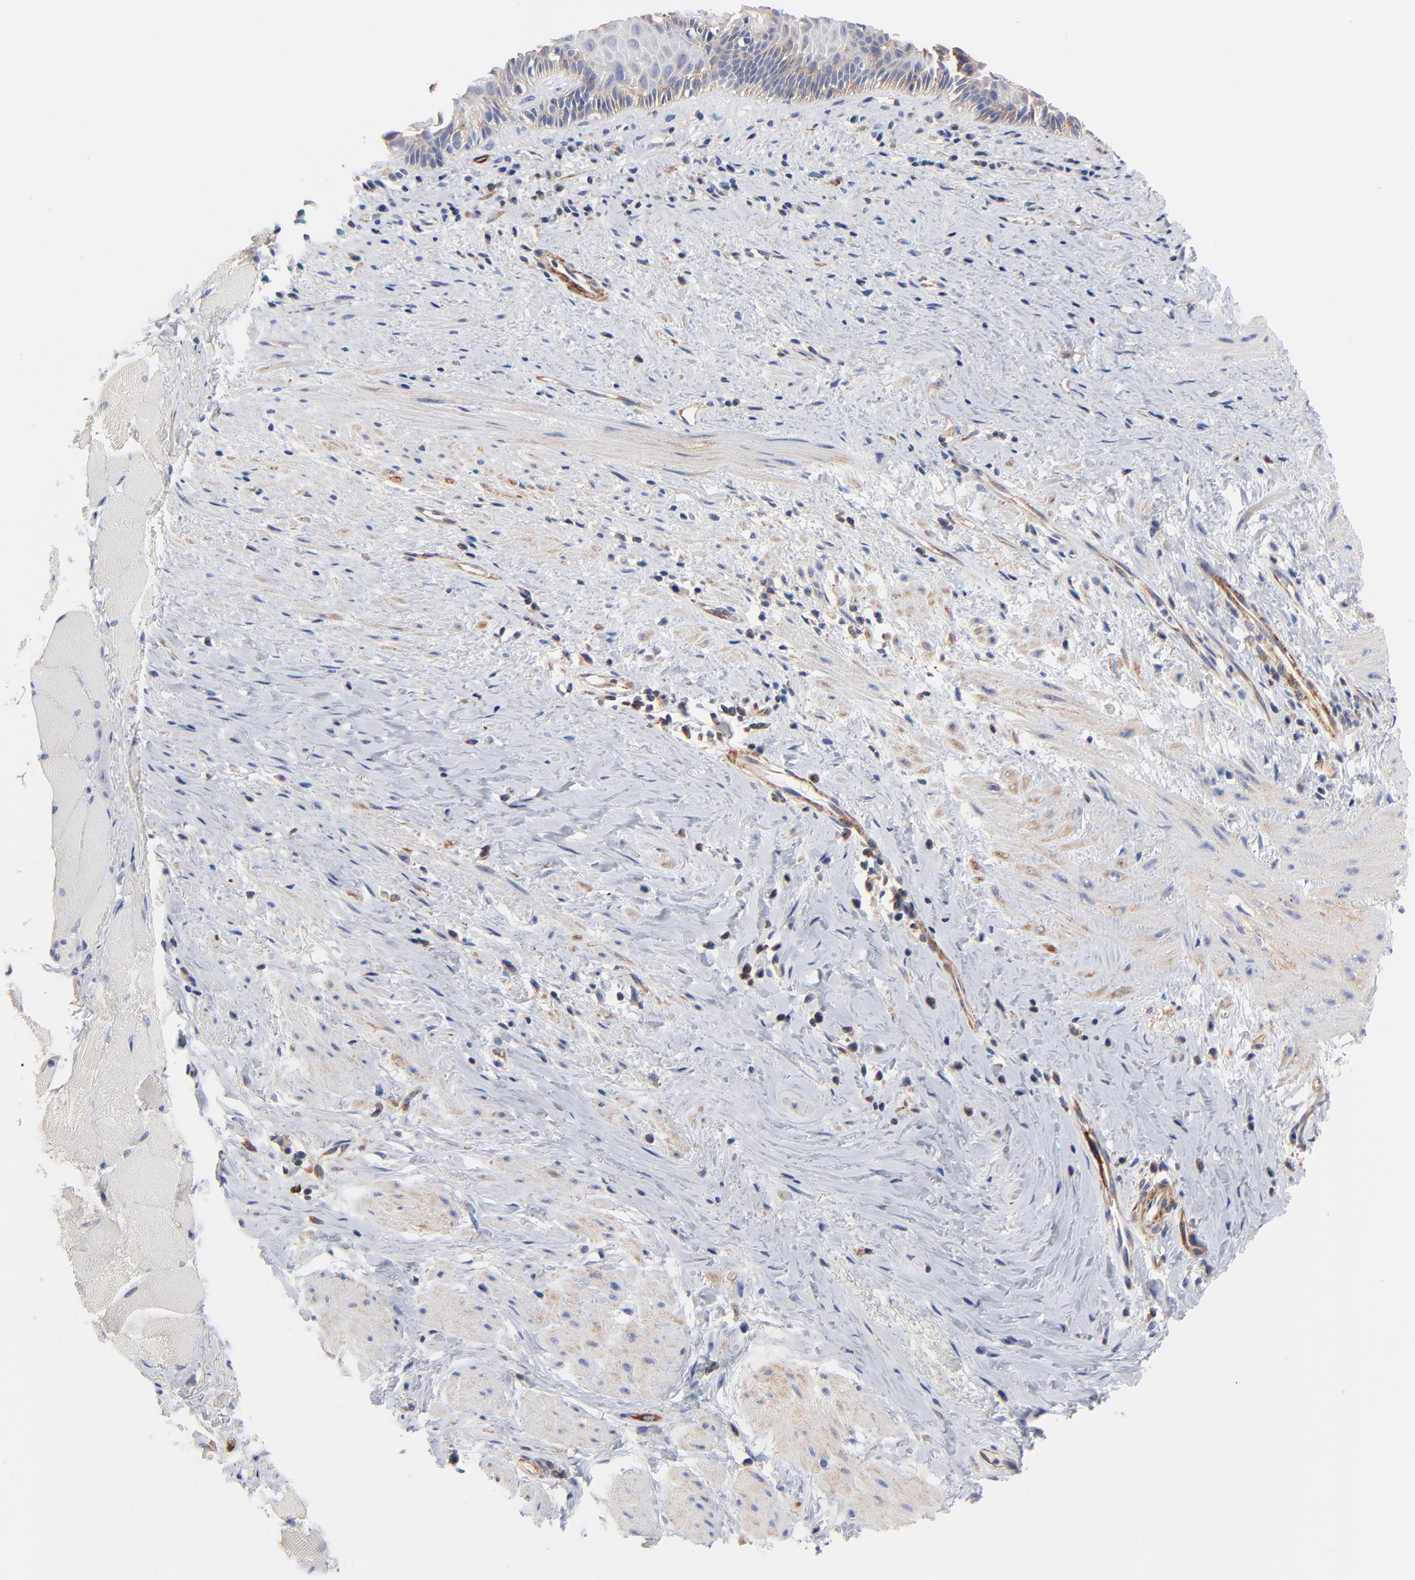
{"staining": {"intensity": "moderate", "quantity": ">75%", "location": "cytoplasmic/membranous"}, "tissue": "esophagus", "cell_type": "Squamous epithelial cells", "image_type": "normal", "snomed": [{"axis": "morphology", "description": "Normal tissue, NOS"}, {"axis": "topography", "description": "Esophagus"}], "caption": "This micrograph shows unremarkable esophagus stained with IHC to label a protein in brown. The cytoplasmic/membranous of squamous epithelial cells show moderate positivity for the protein. Nuclei are counter-stained blue.", "gene": "CD2AP", "patient": {"sex": "female", "age": 61}}